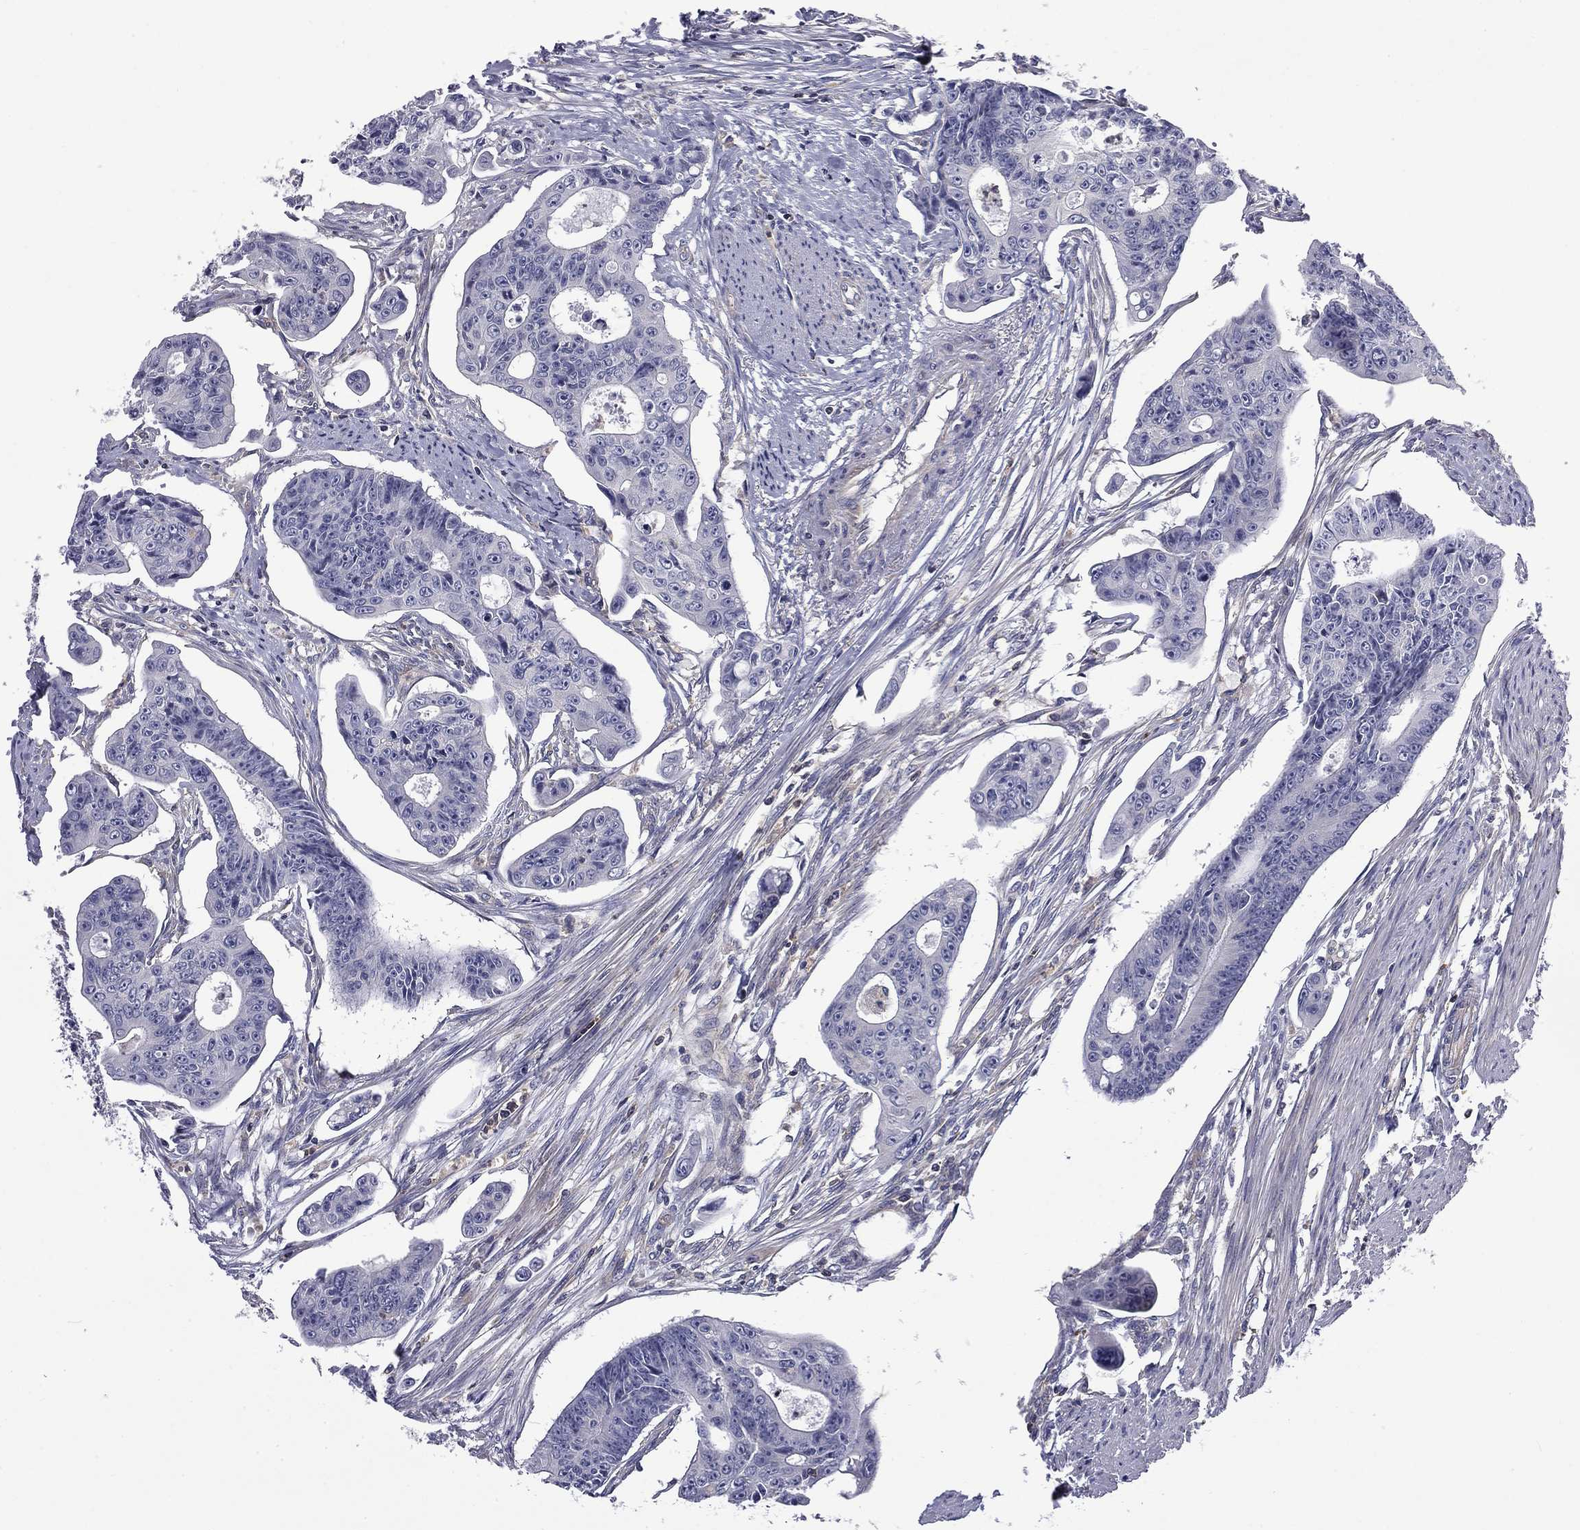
{"staining": {"intensity": "negative", "quantity": "none", "location": "none"}, "tissue": "colorectal cancer", "cell_type": "Tumor cells", "image_type": "cancer", "snomed": [{"axis": "morphology", "description": "Adenocarcinoma, NOS"}, {"axis": "topography", "description": "Colon"}], "caption": "An immunohistochemistry (IHC) micrograph of colorectal cancer (adenocarcinoma) is shown. There is no staining in tumor cells of colorectal cancer (adenocarcinoma). (DAB IHC with hematoxylin counter stain).", "gene": "ARHGAP45", "patient": {"sex": "male", "age": 70}}